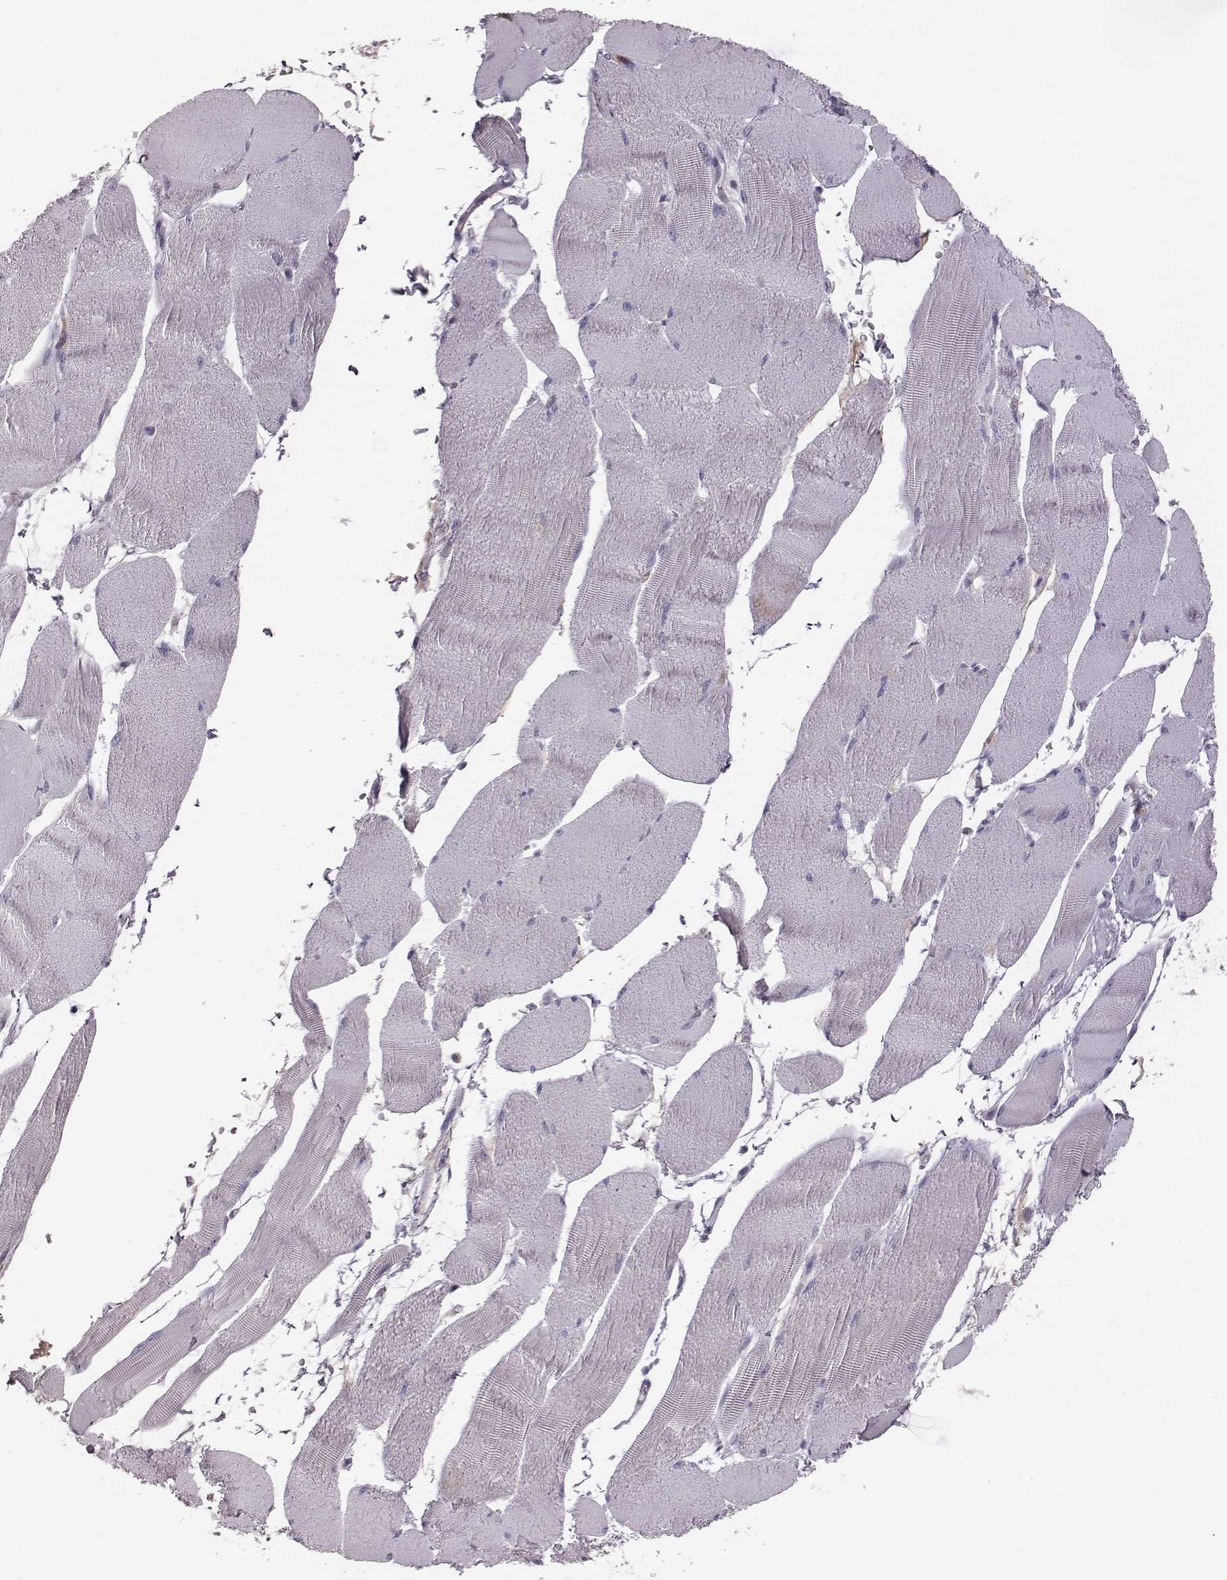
{"staining": {"intensity": "negative", "quantity": "none", "location": "none"}, "tissue": "skeletal muscle", "cell_type": "Myocytes", "image_type": "normal", "snomed": [{"axis": "morphology", "description": "Normal tissue, NOS"}, {"axis": "topography", "description": "Skeletal muscle"}], "caption": "Benign skeletal muscle was stained to show a protein in brown. There is no significant positivity in myocytes. (DAB (3,3'-diaminobenzidine) IHC with hematoxylin counter stain).", "gene": "KMO", "patient": {"sex": "male", "age": 56}}